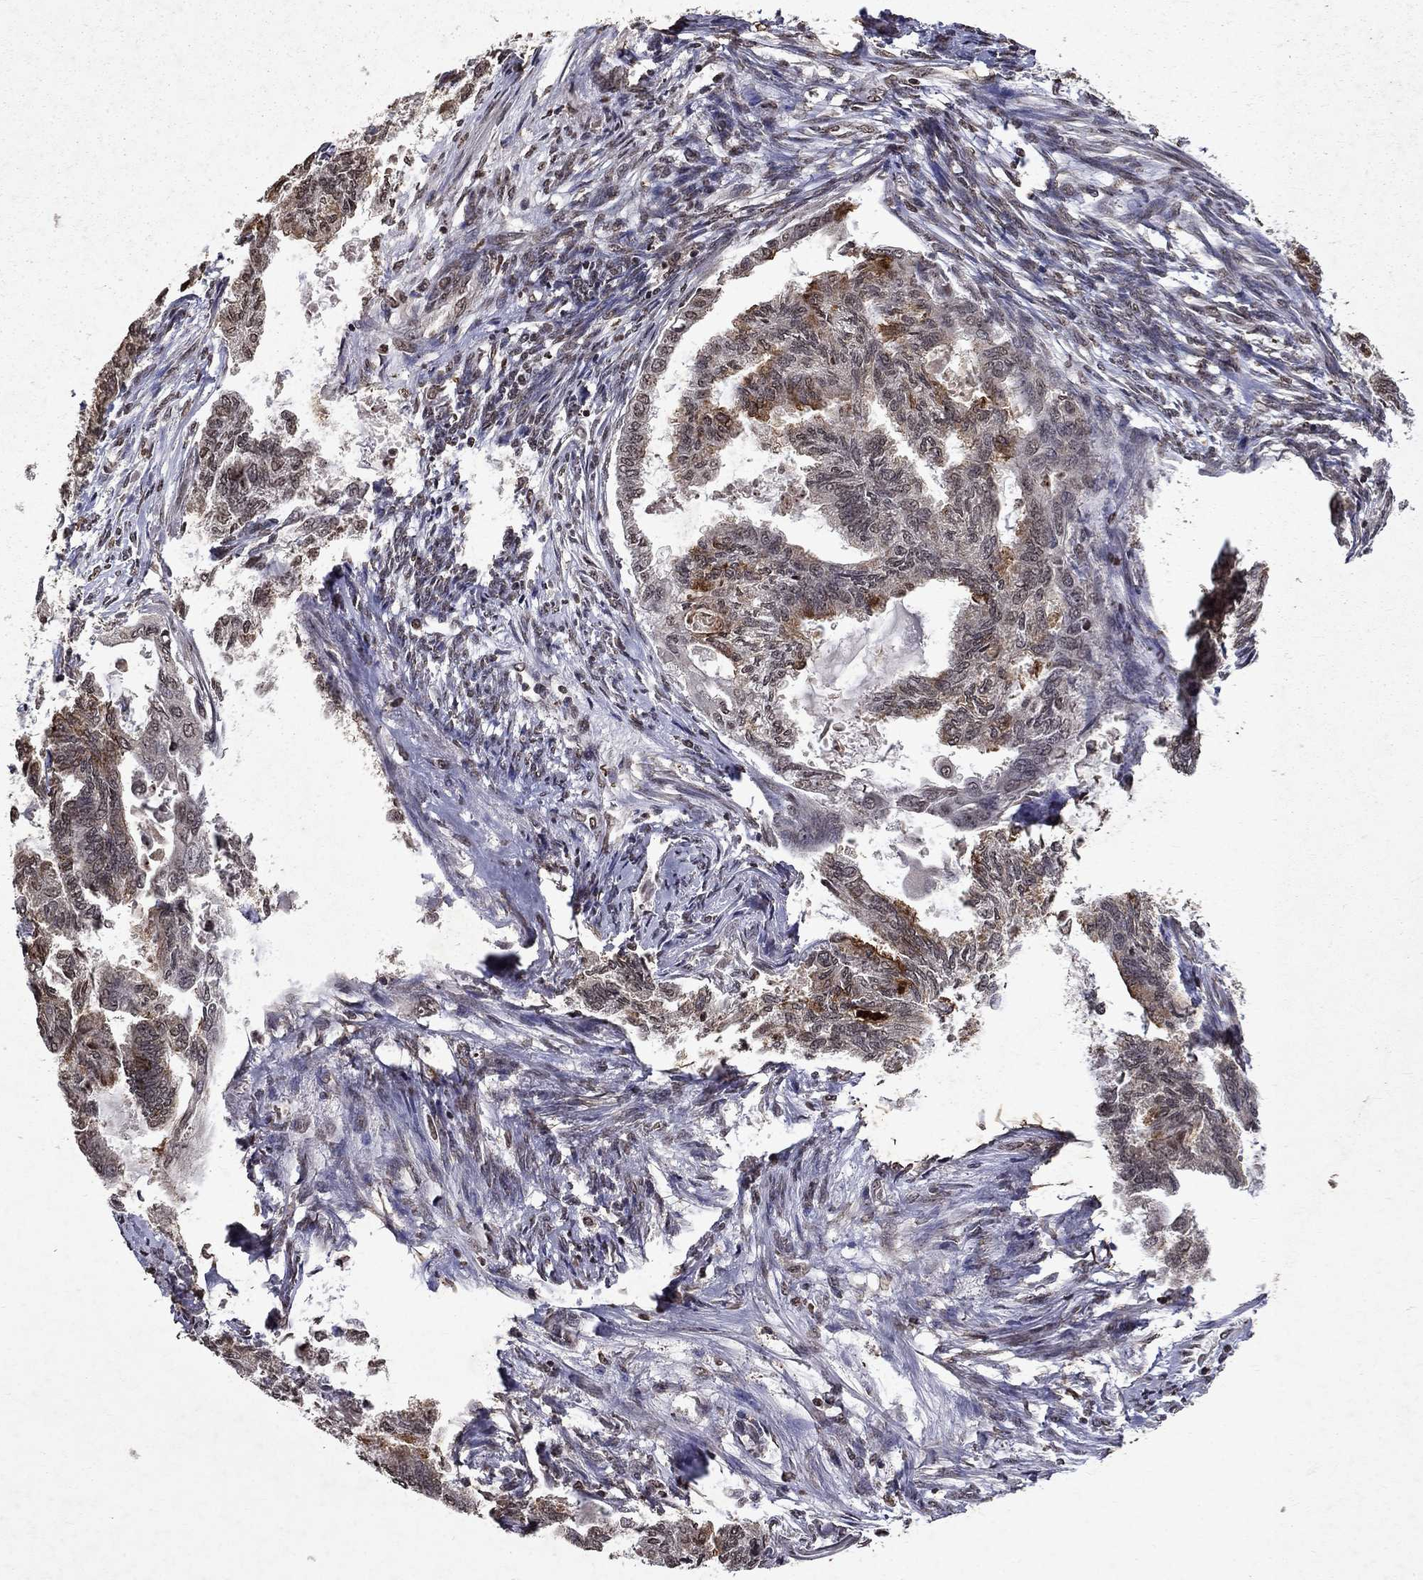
{"staining": {"intensity": "moderate", "quantity": "<25%", "location": "cytoplasmic/membranous"}, "tissue": "endometrial cancer", "cell_type": "Tumor cells", "image_type": "cancer", "snomed": [{"axis": "morphology", "description": "Adenocarcinoma, NOS"}, {"axis": "topography", "description": "Endometrium"}], "caption": "Endometrial adenocarcinoma was stained to show a protein in brown. There is low levels of moderate cytoplasmic/membranous expression in approximately <25% of tumor cells. (IHC, brightfield microscopy, high magnification).", "gene": "PIN4", "patient": {"sex": "female", "age": 86}}